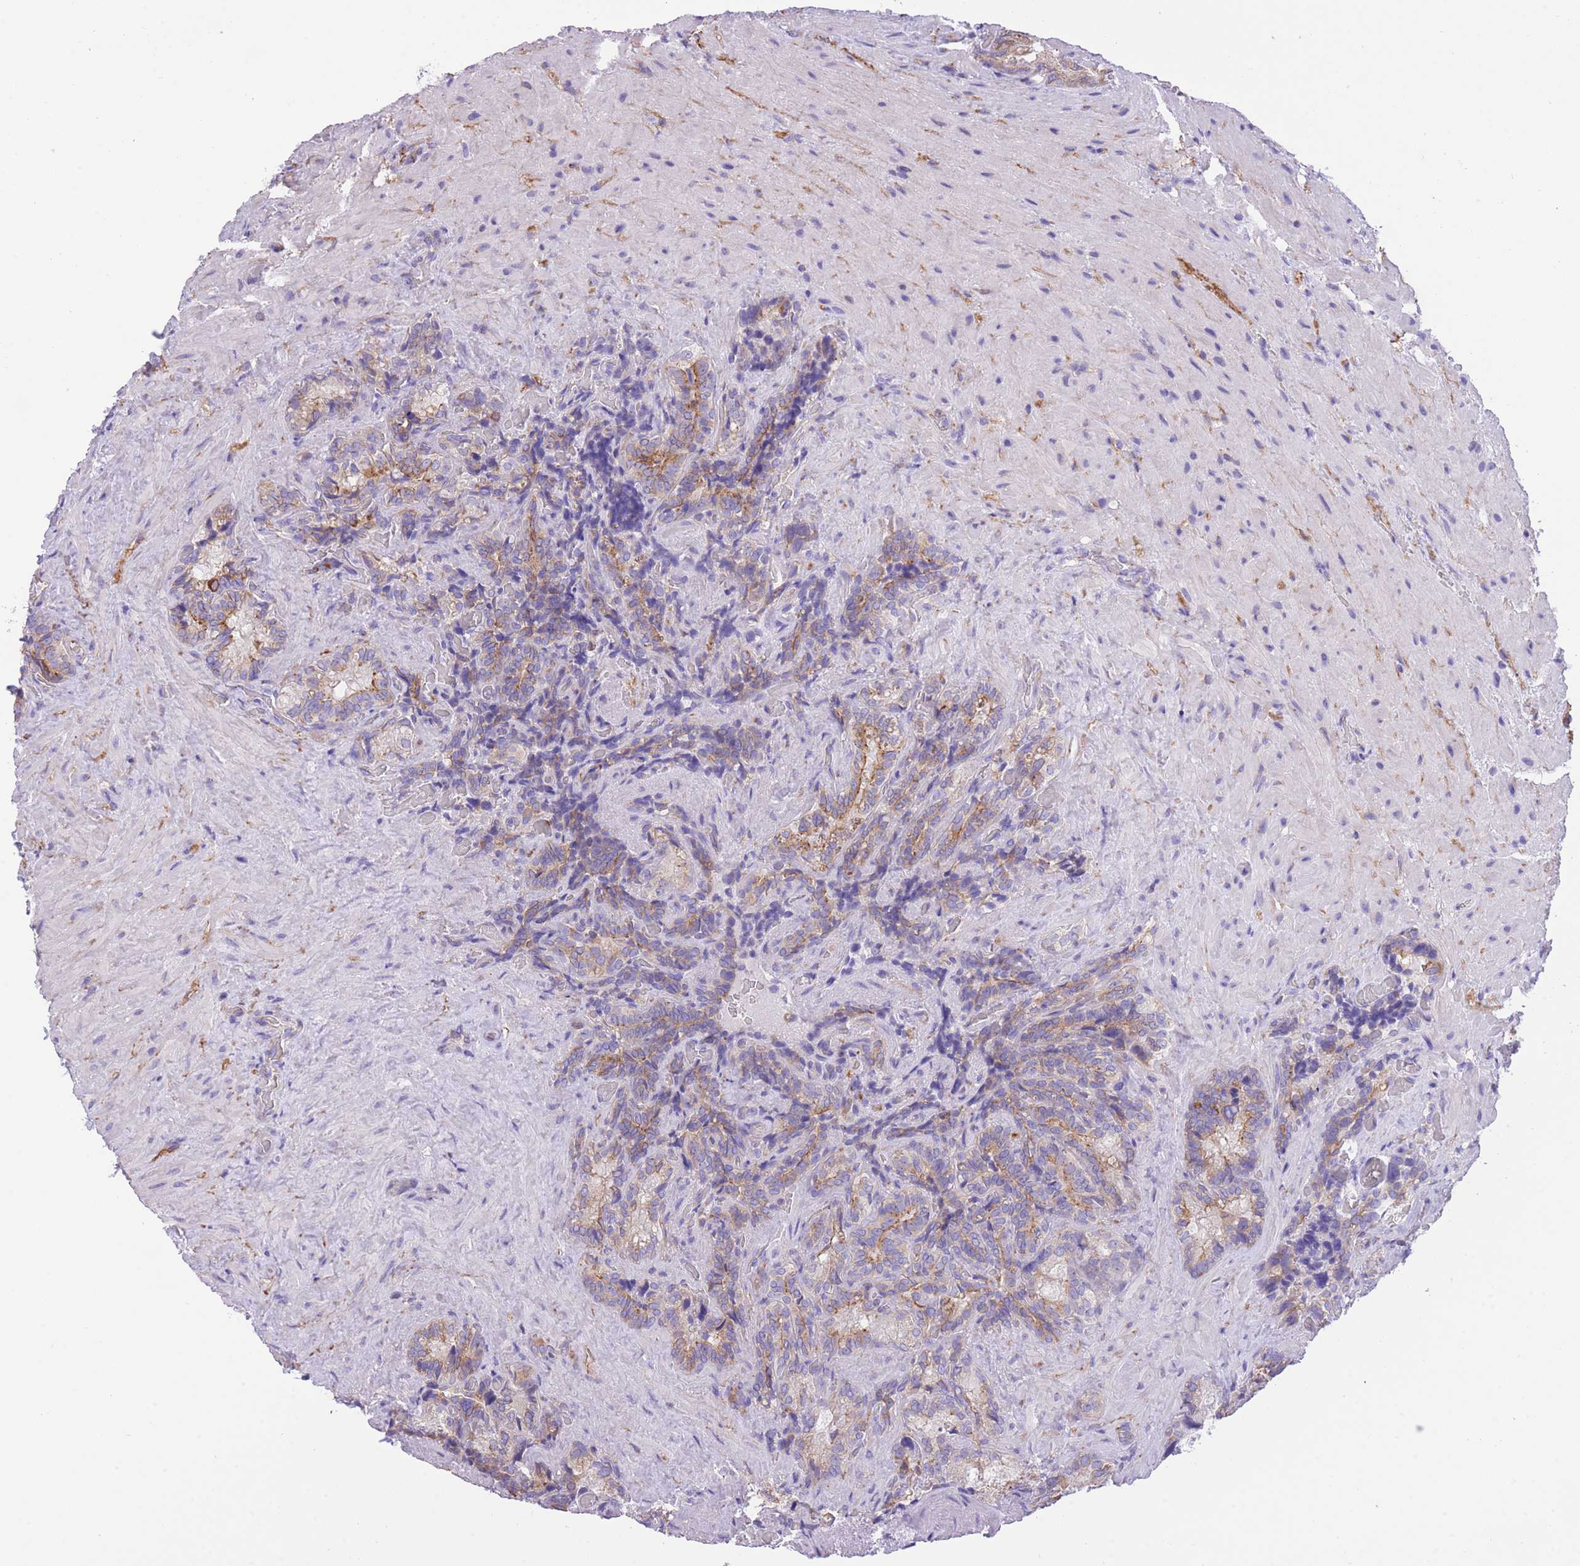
{"staining": {"intensity": "moderate", "quantity": "25%-75%", "location": "cytoplasmic/membranous"}, "tissue": "seminal vesicle", "cell_type": "Glandular cells", "image_type": "normal", "snomed": [{"axis": "morphology", "description": "Normal tissue, NOS"}, {"axis": "topography", "description": "Seminal veicle"}], "caption": "A brown stain shows moderate cytoplasmic/membranous expression of a protein in glandular cells of unremarkable human seminal vesicle. The protein of interest is shown in brown color, while the nuclei are stained blue.", "gene": "RHOU", "patient": {"sex": "male", "age": 62}}